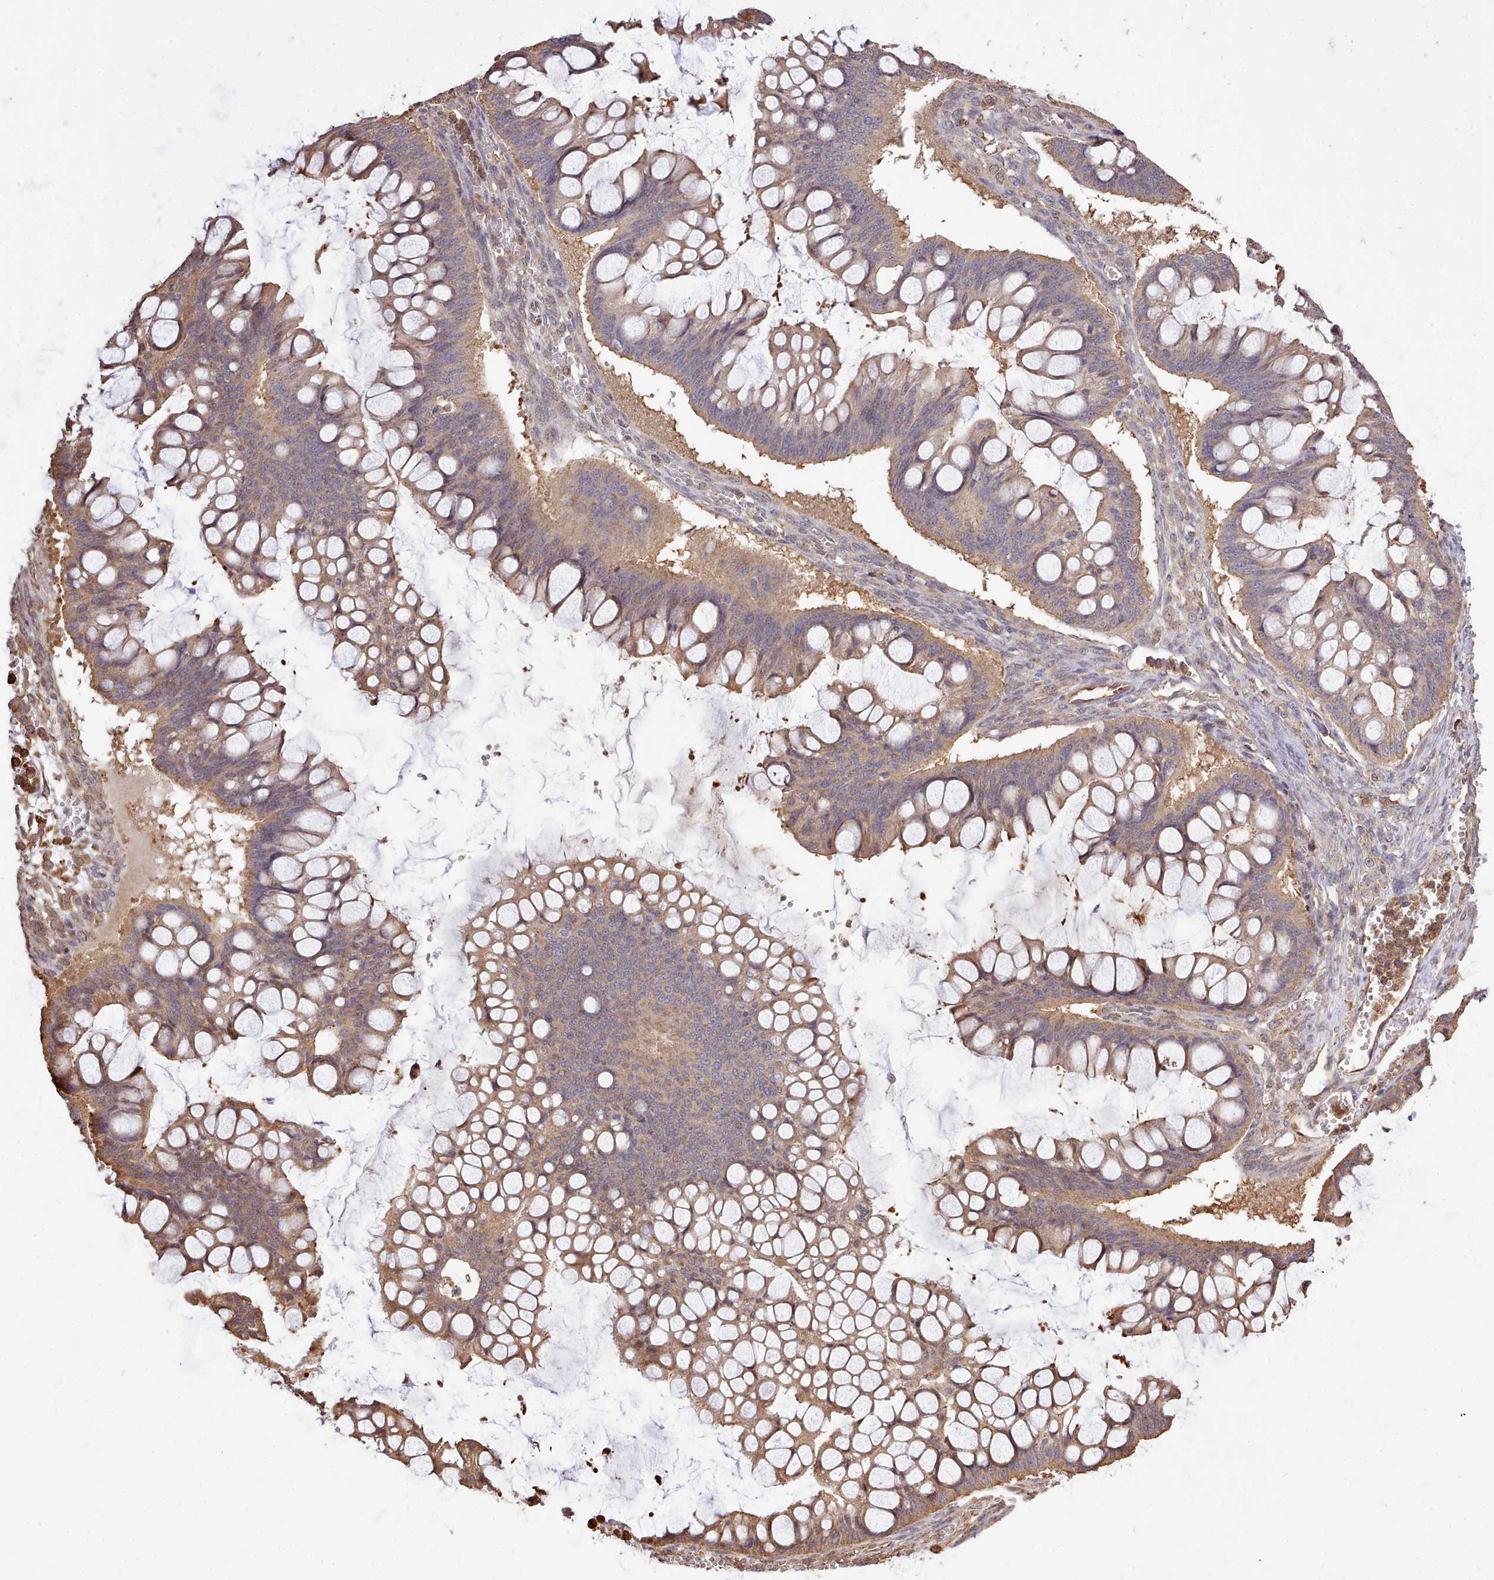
{"staining": {"intensity": "moderate", "quantity": ">75%", "location": "cytoplasmic/membranous"}, "tissue": "ovarian cancer", "cell_type": "Tumor cells", "image_type": "cancer", "snomed": [{"axis": "morphology", "description": "Cystadenocarcinoma, mucinous, NOS"}, {"axis": "topography", "description": "Ovary"}], "caption": "Mucinous cystadenocarcinoma (ovarian) was stained to show a protein in brown. There is medium levels of moderate cytoplasmic/membranous positivity in approximately >75% of tumor cells. (Stains: DAB in brown, nuclei in blue, Microscopy: brightfield microscopy at high magnification).", "gene": "CAPZA1", "patient": {"sex": "female", "age": 73}}